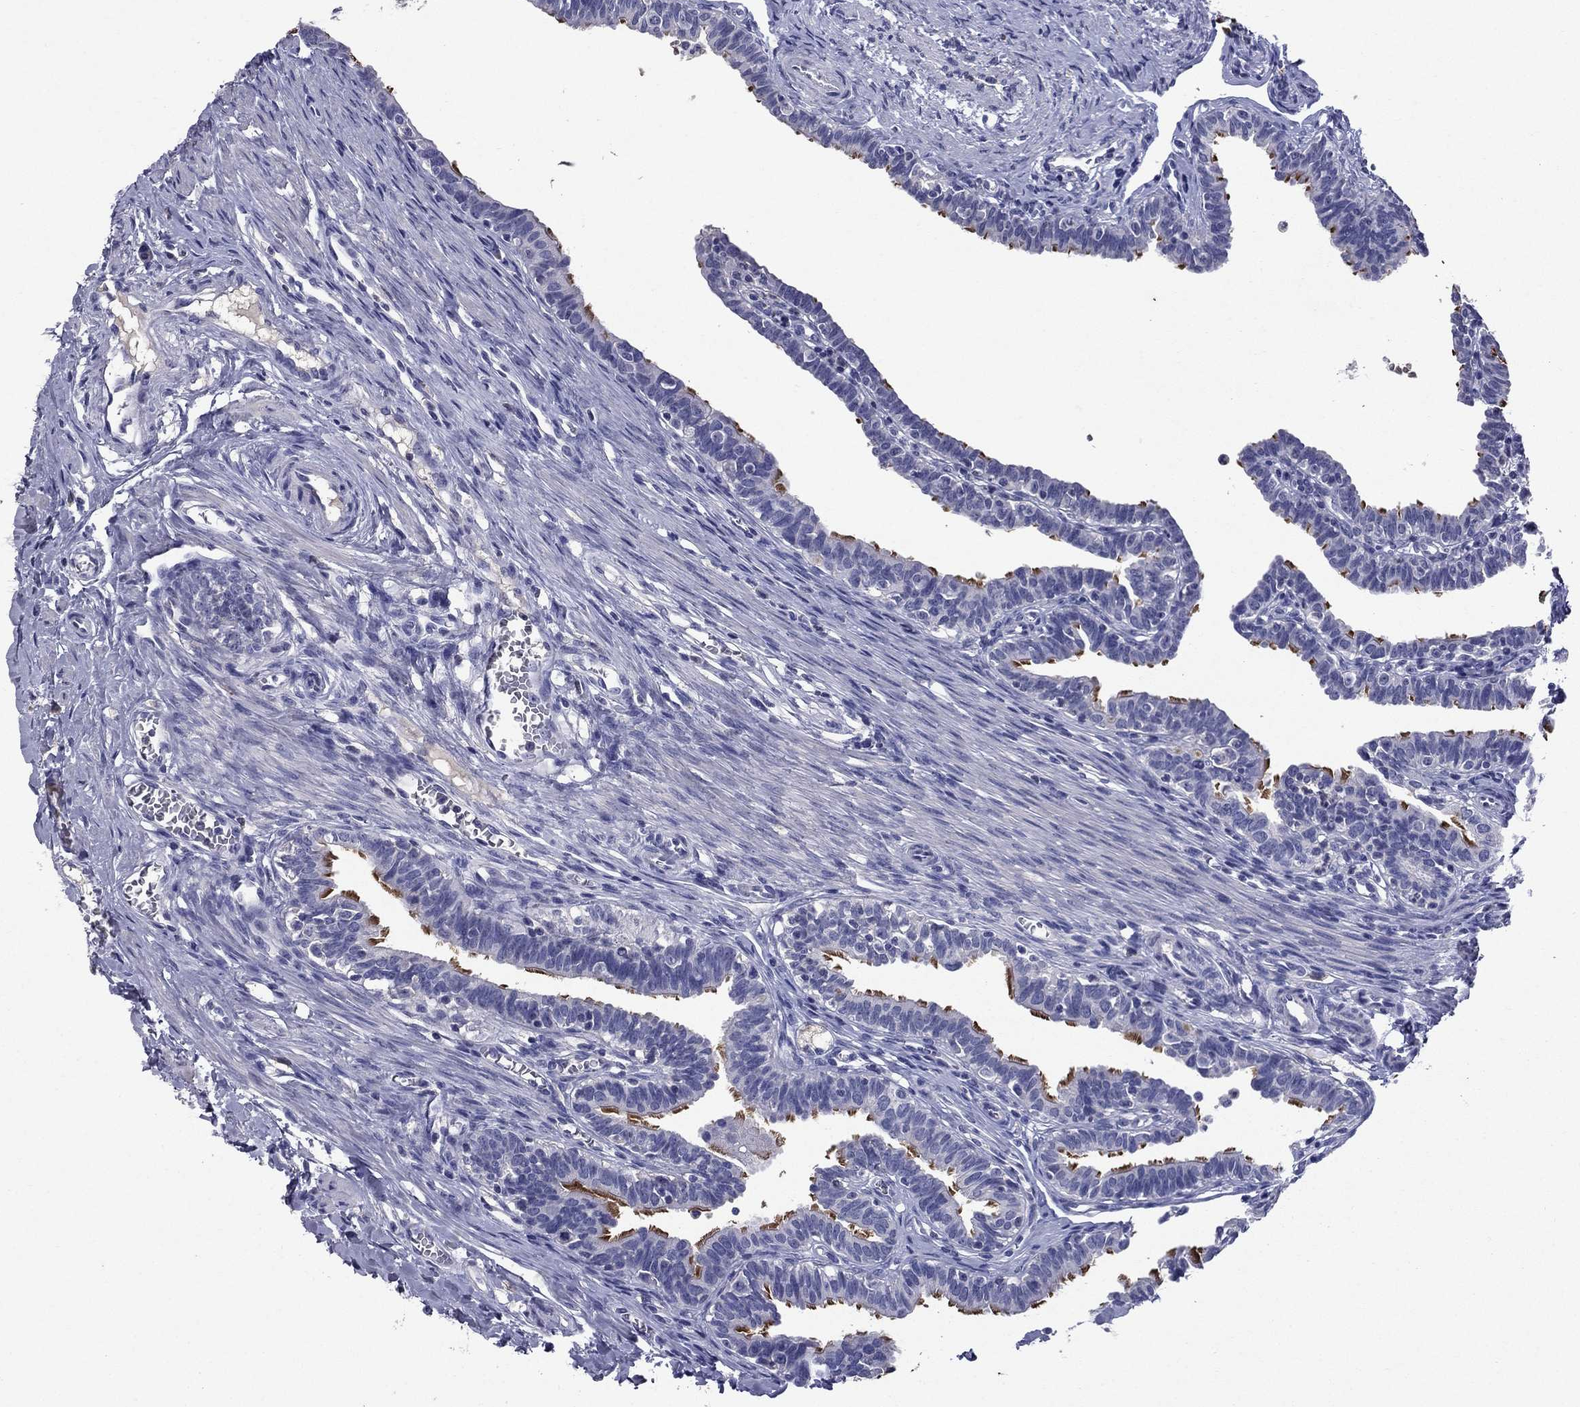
{"staining": {"intensity": "strong", "quantity": "<25%", "location": "cytoplasmic/membranous"}, "tissue": "fallopian tube", "cell_type": "Glandular cells", "image_type": "normal", "snomed": [{"axis": "morphology", "description": "Normal tissue, NOS"}, {"axis": "topography", "description": "Fallopian tube"}], "caption": "This is an image of immunohistochemistry staining of unremarkable fallopian tube, which shows strong positivity in the cytoplasmic/membranous of glandular cells.", "gene": "CFAP119", "patient": {"sex": "female", "age": 36}}